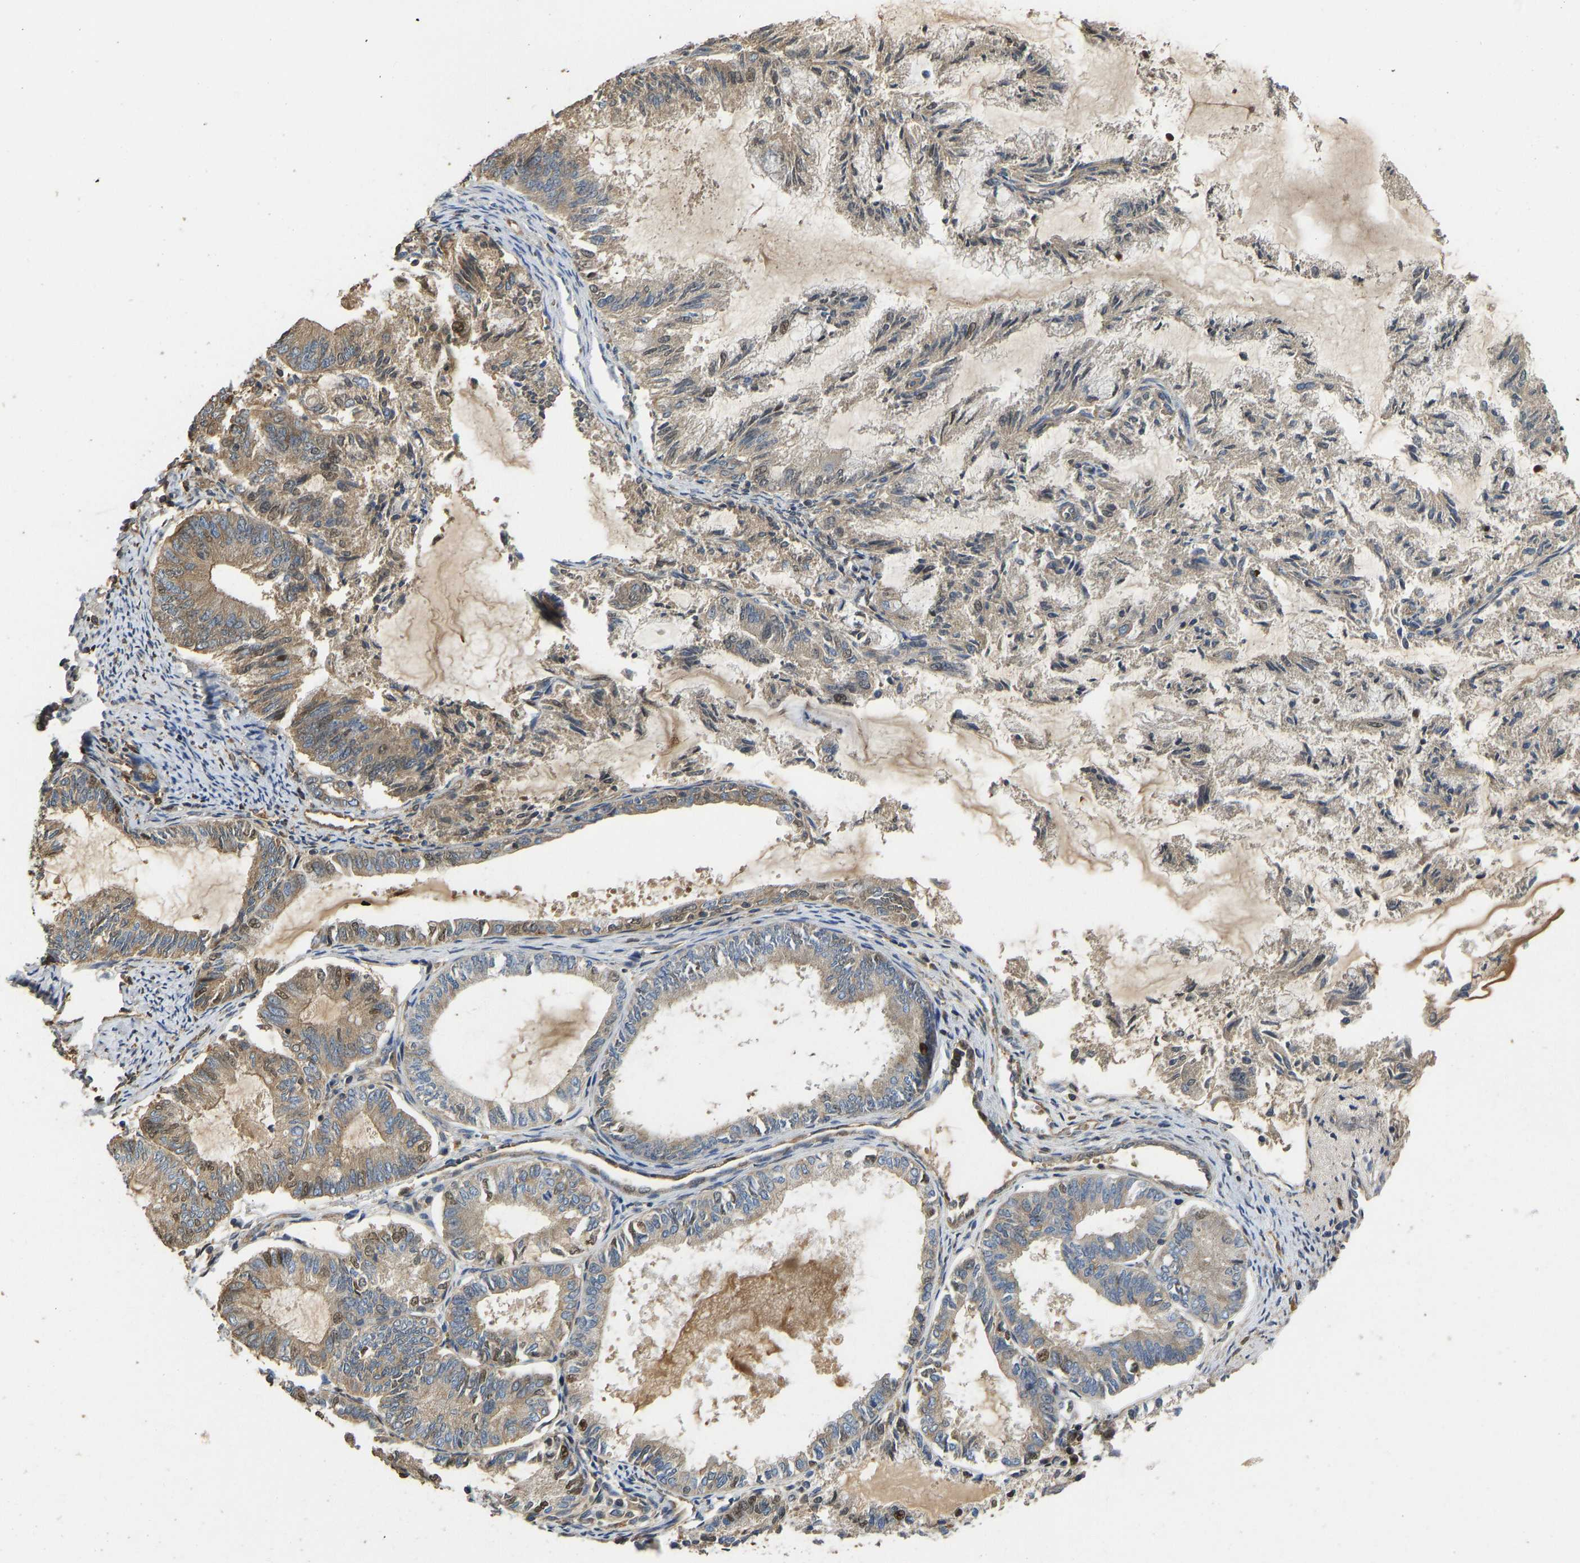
{"staining": {"intensity": "moderate", "quantity": "25%-75%", "location": "cytoplasmic/membranous,nuclear"}, "tissue": "endometrial cancer", "cell_type": "Tumor cells", "image_type": "cancer", "snomed": [{"axis": "morphology", "description": "Adenocarcinoma, NOS"}, {"axis": "topography", "description": "Endometrium"}], "caption": "Tumor cells display moderate cytoplasmic/membranous and nuclear staining in about 25%-75% of cells in endometrial cancer.", "gene": "VCPKMT", "patient": {"sex": "female", "age": 86}}